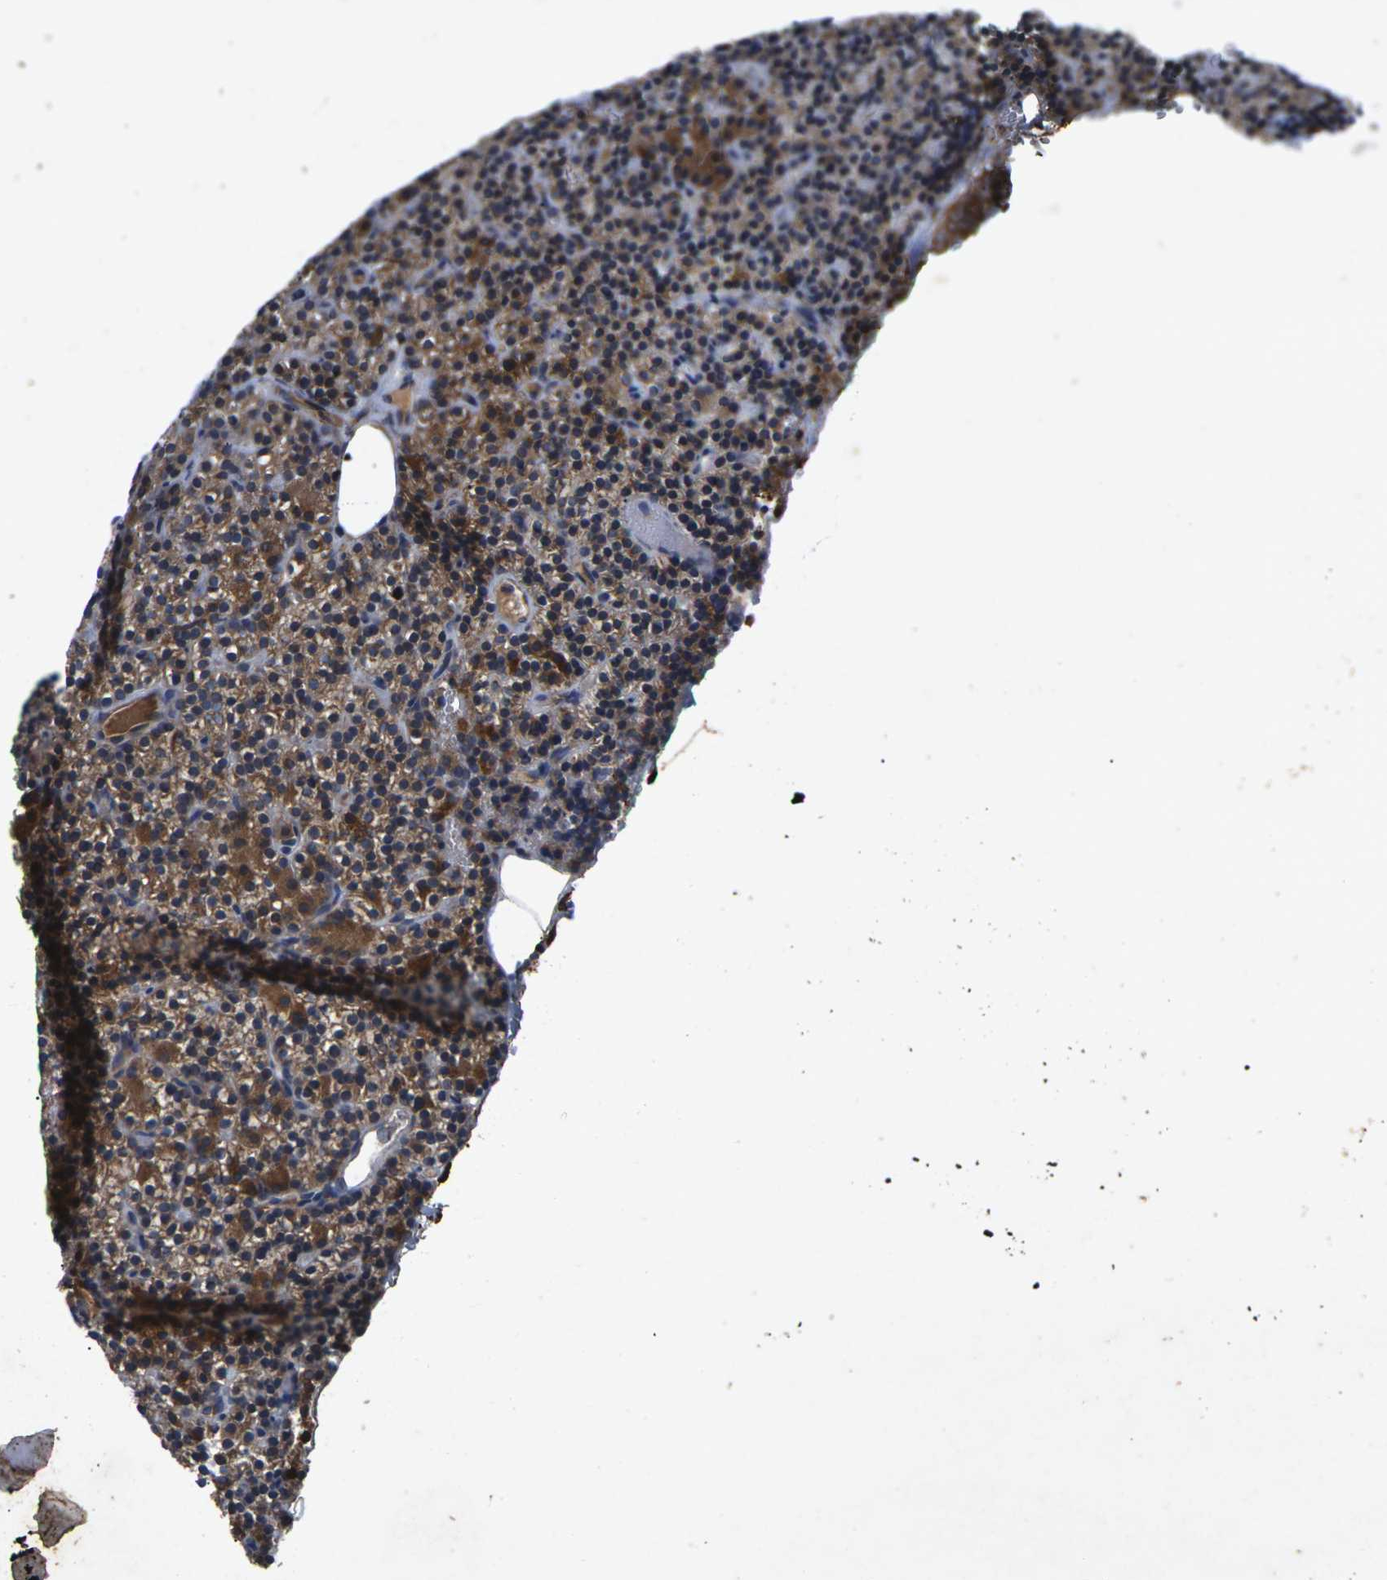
{"staining": {"intensity": "strong", "quantity": ">75%", "location": "cytoplasmic/membranous"}, "tissue": "parathyroid gland", "cell_type": "Glandular cells", "image_type": "normal", "snomed": [{"axis": "morphology", "description": "Normal tissue, NOS"}, {"axis": "morphology", "description": "Hyperplasia, NOS"}, {"axis": "topography", "description": "Parathyroid gland"}], "caption": "IHC (DAB) staining of benign human parathyroid gland exhibits strong cytoplasmic/membranous protein positivity in approximately >75% of glandular cells.", "gene": "KIF1B", "patient": {"sex": "male", "age": 44}}